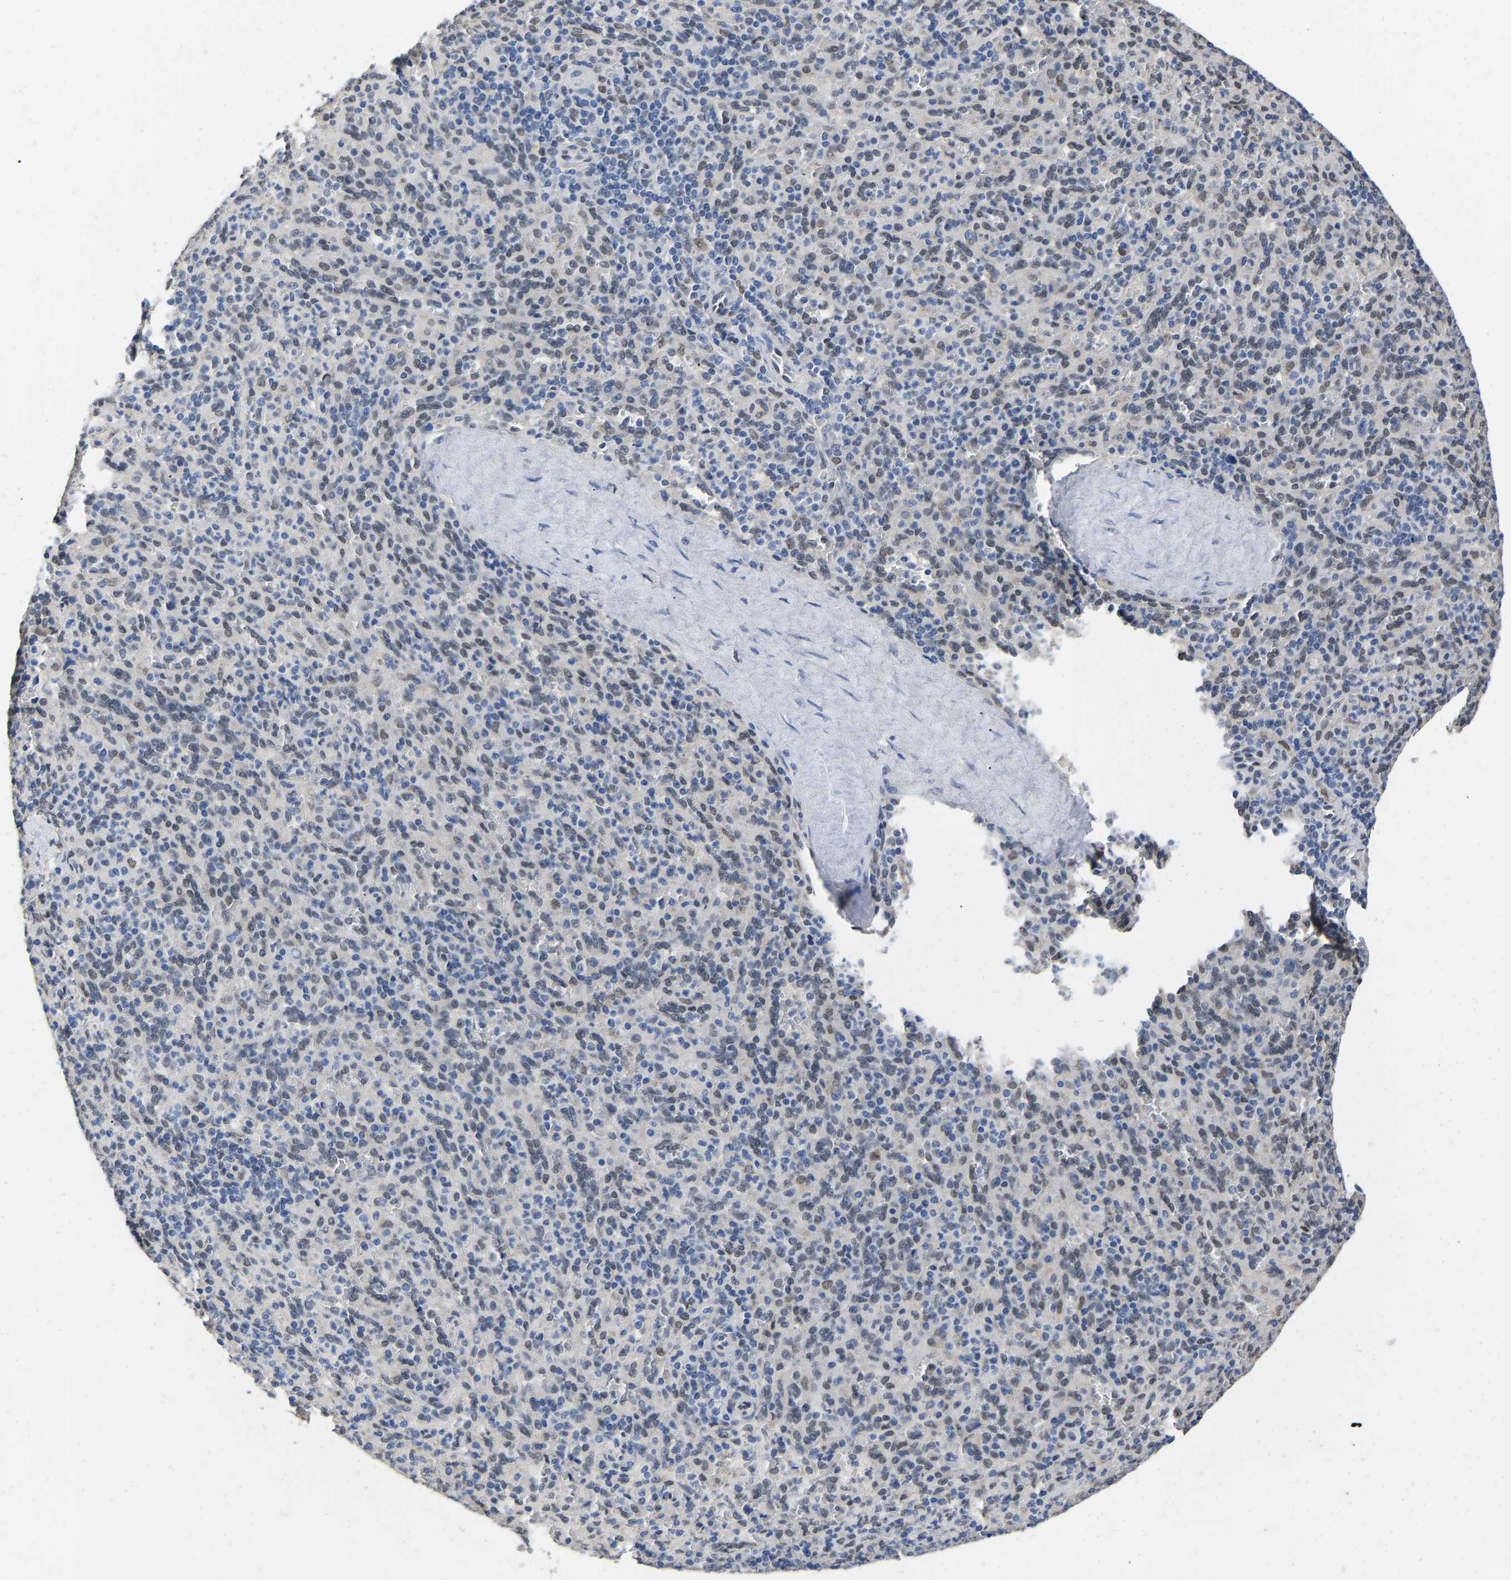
{"staining": {"intensity": "moderate", "quantity": "25%-75%", "location": "nuclear"}, "tissue": "spleen", "cell_type": "Cells in red pulp", "image_type": "normal", "snomed": [{"axis": "morphology", "description": "Normal tissue, NOS"}, {"axis": "topography", "description": "Spleen"}], "caption": "The histopathology image displays immunohistochemical staining of benign spleen. There is moderate nuclear expression is appreciated in about 25%-75% of cells in red pulp. The staining was performed using DAB to visualize the protein expression in brown, while the nuclei were stained in blue with hematoxylin (Magnification: 20x).", "gene": "QKI", "patient": {"sex": "male", "age": 36}}